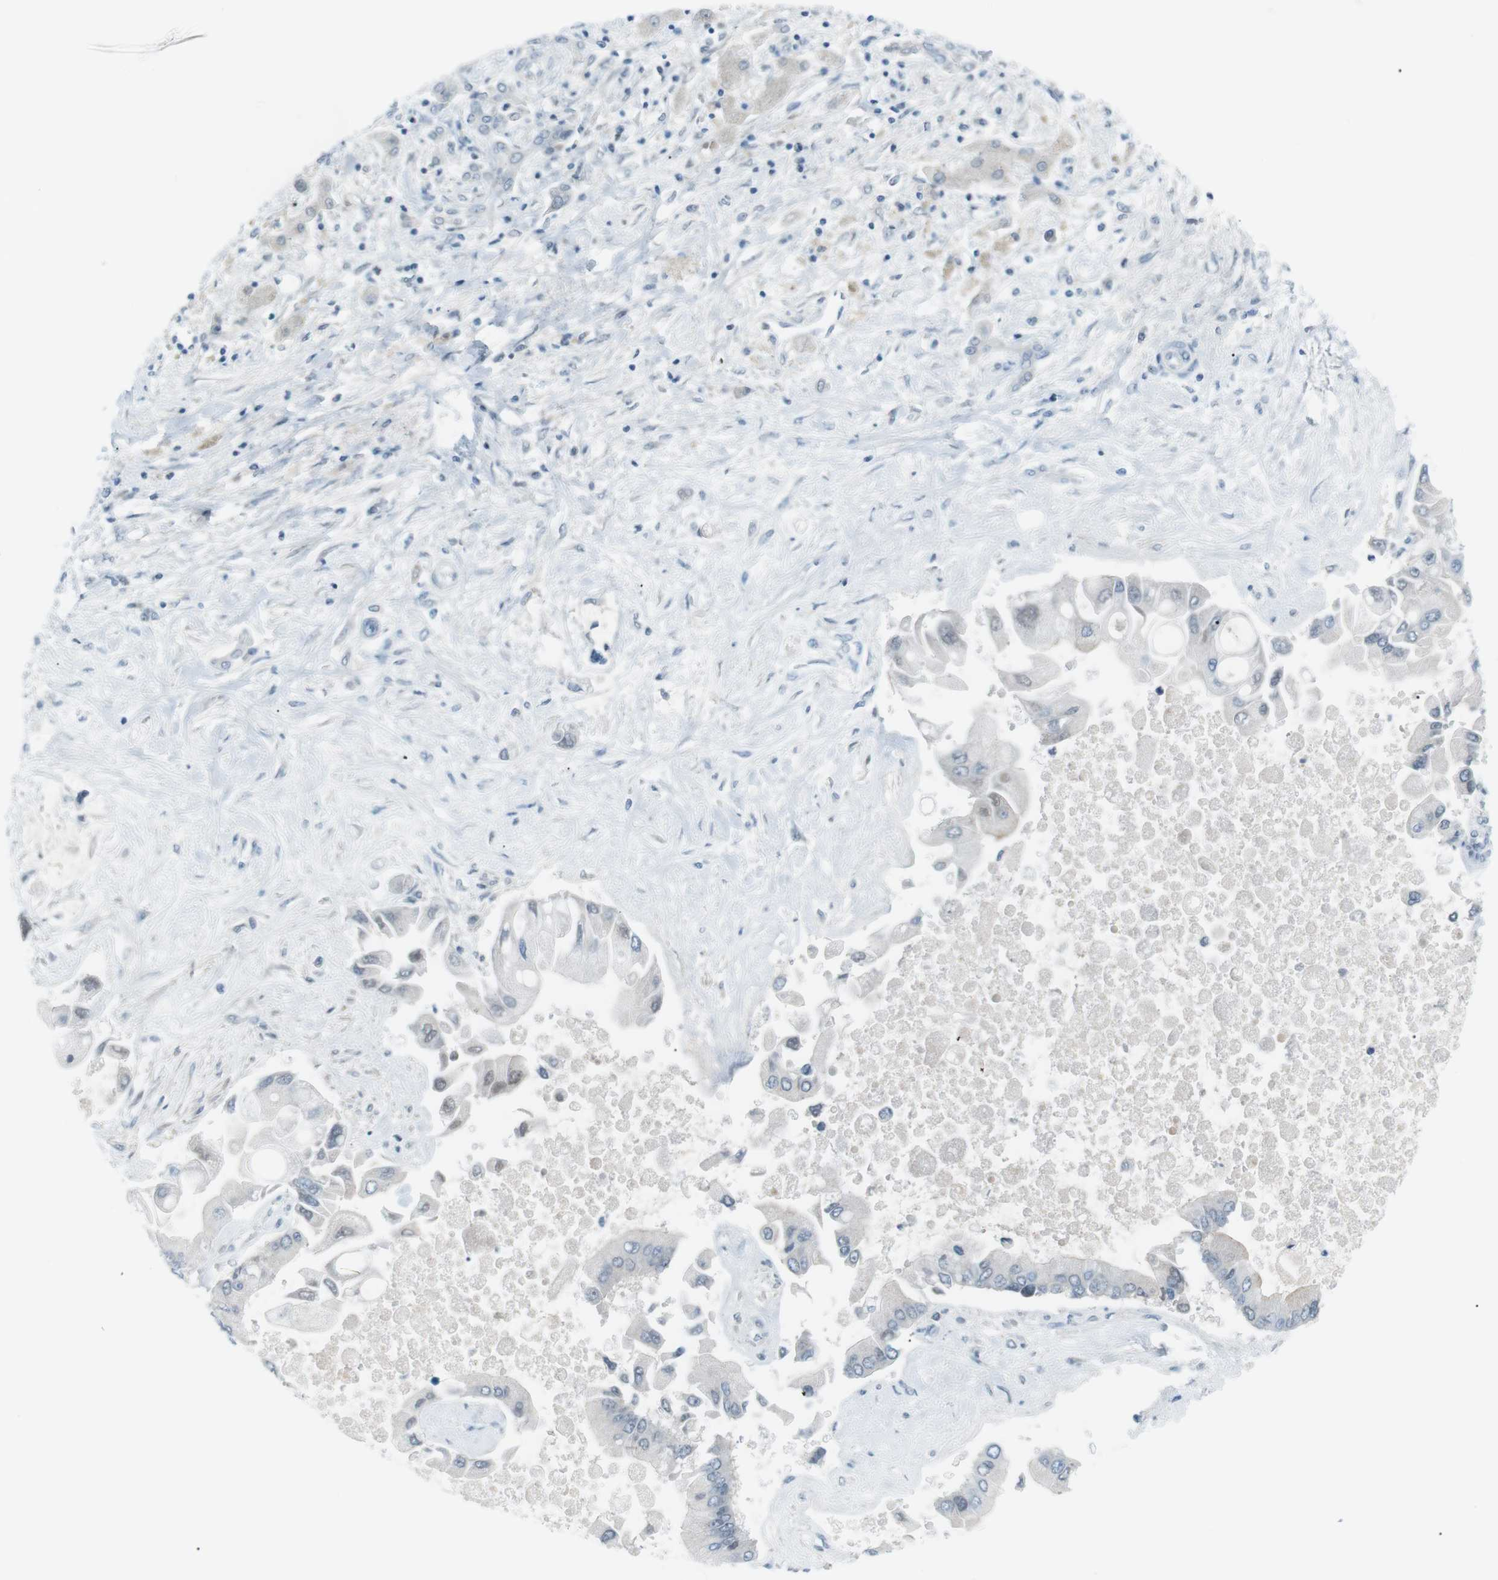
{"staining": {"intensity": "negative", "quantity": "none", "location": "none"}, "tissue": "liver cancer", "cell_type": "Tumor cells", "image_type": "cancer", "snomed": [{"axis": "morphology", "description": "Cholangiocarcinoma"}, {"axis": "topography", "description": "Liver"}], "caption": "Liver cancer (cholangiocarcinoma) was stained to show a protein in brown. There is no significant staining in tumor cells.", "gene": "AZGP1", "patient": {"sex": "male", "age": 50}}